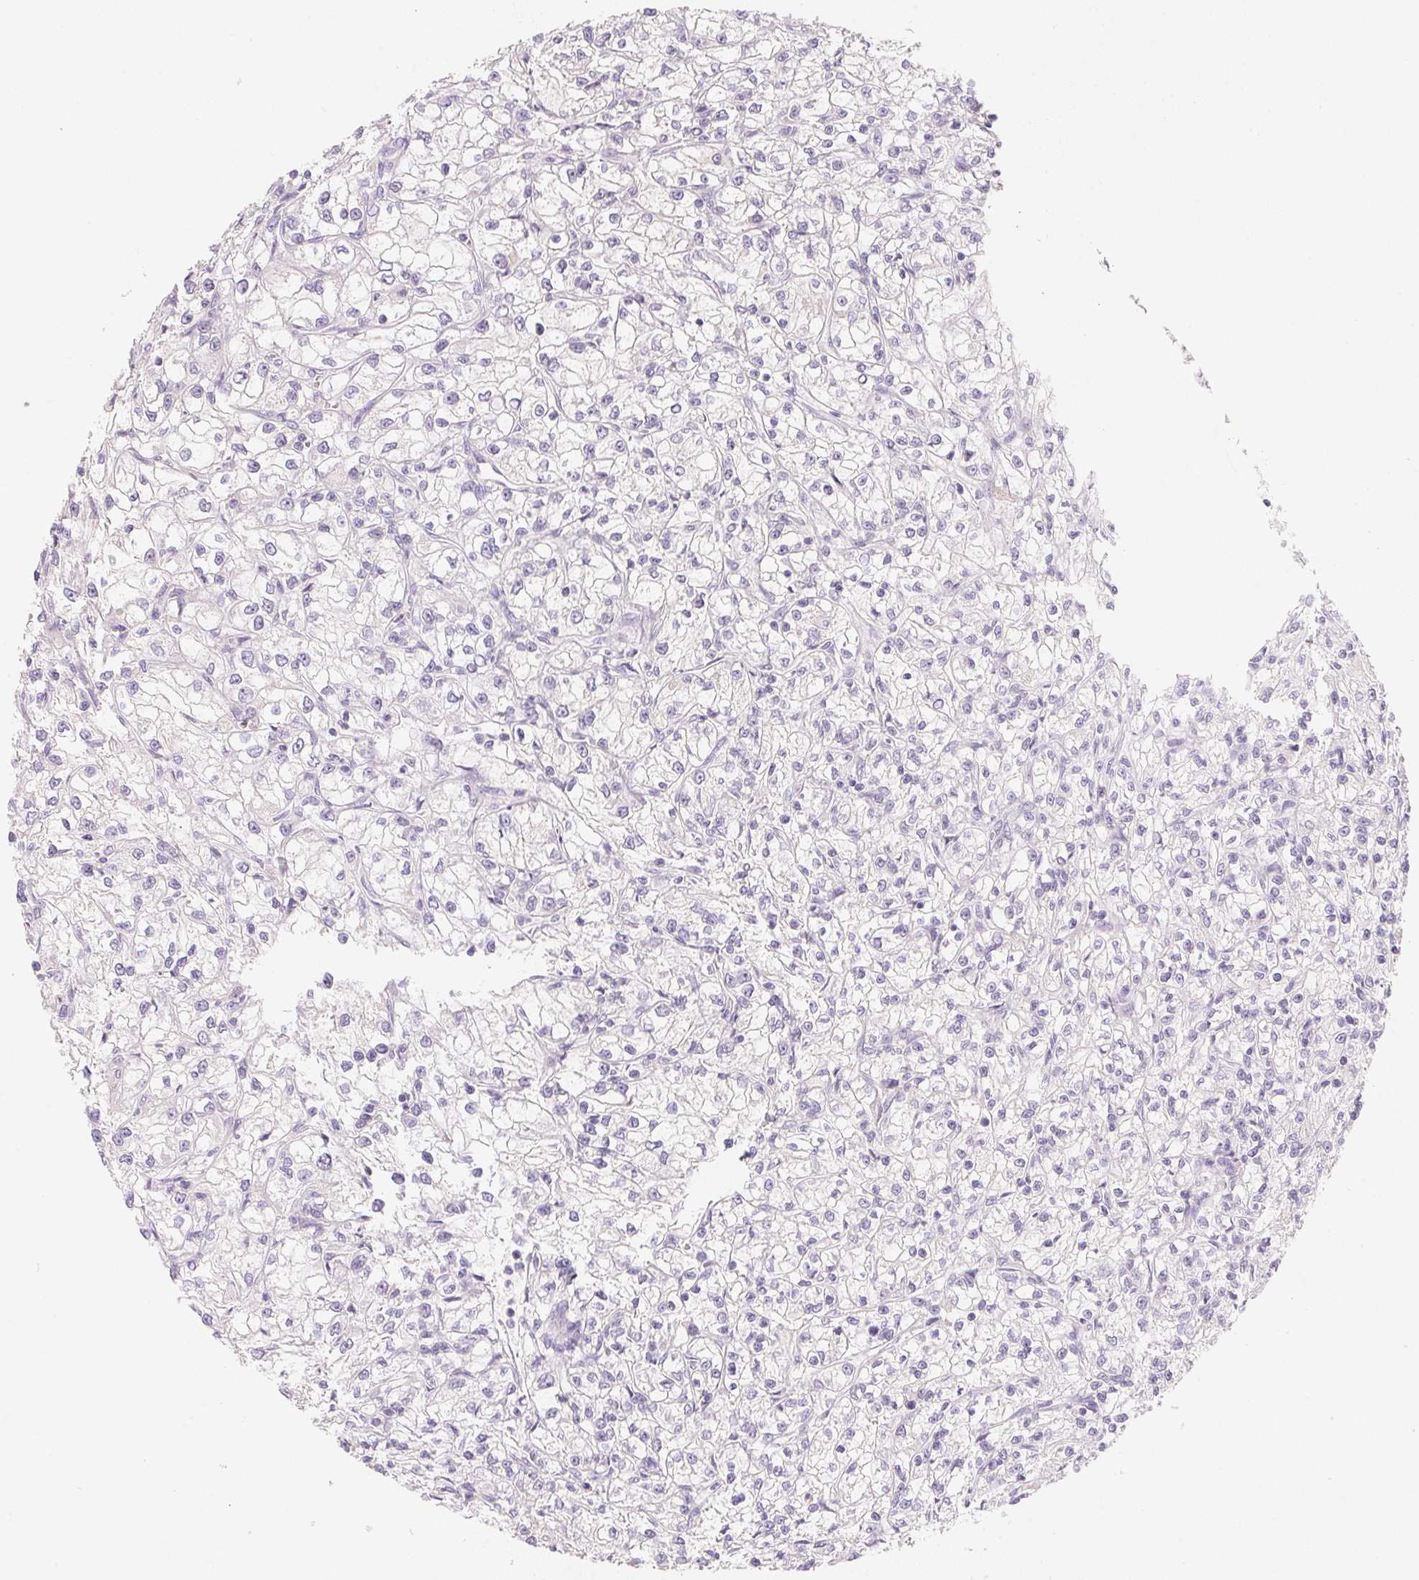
{"staining": {"intensity": "negative", "quantity": "none", "location": "none"}, "tissue": "renal cancer", "cell_type": "Tumor cells", "image_type": "cancer", "snomed": [{"axis": "morphology", "description": "Adenocarcinoma, NOS"}, {"axis": "topography", "description": "Kidney"}], "caption": "A high-resolution photomicrograph shows IHC staining of renal cancer (adenocarcinoma), which demonstrates no significant expression in tumor cells.", "gene": "MCOLN3", "patient": {"sex": "female", "age": 59}}